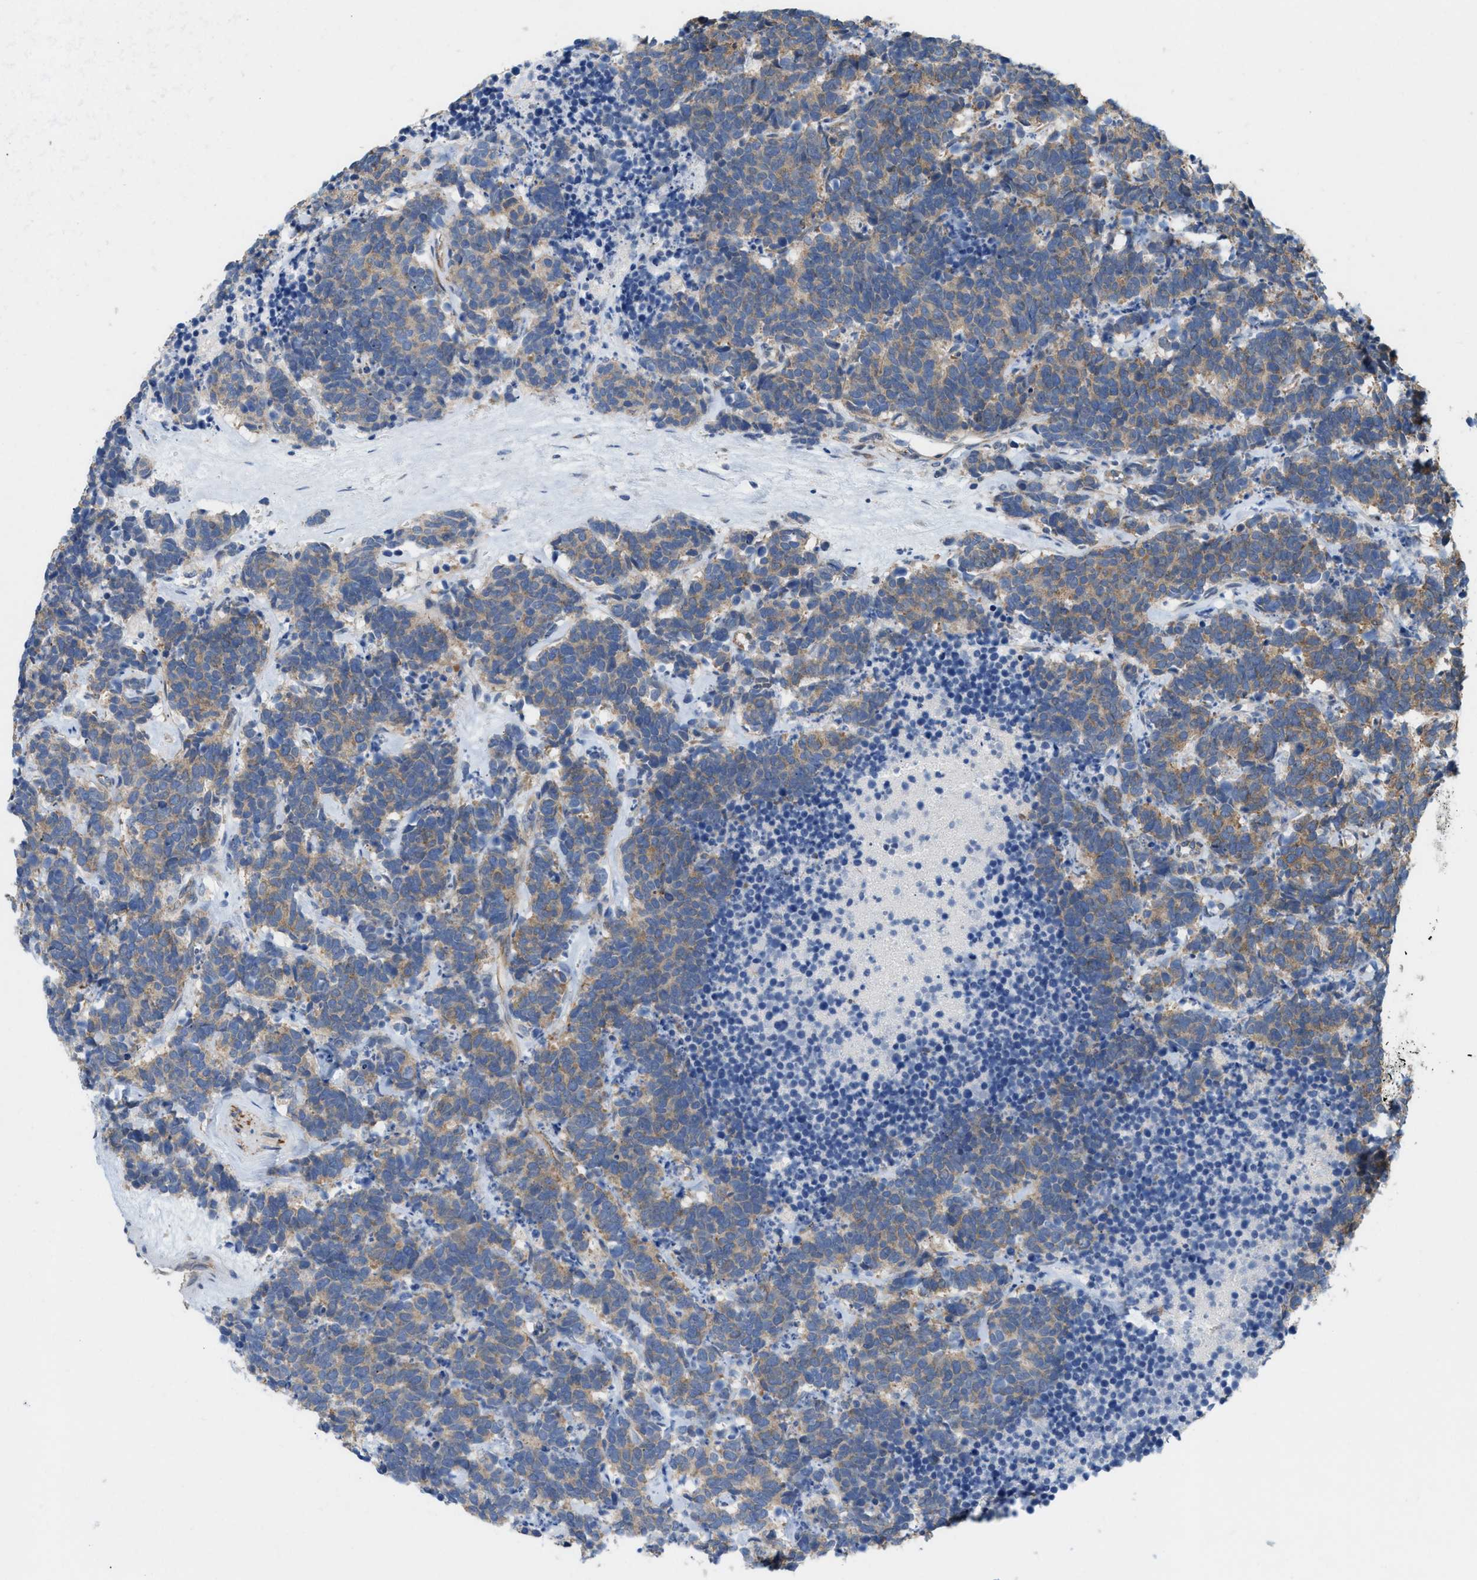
{"staining": {"intensity": "moderate", "quantity": ">75%", "location": "cytoplasmic/membranous"}, "tissue": "carcinoid", "cell_type": "Tumor cells", "image_type": "cancer", "snomed": [{"axis": "morphology", "description": "Carcinoma, NOS"}, {"axis": "morphology", "description": "Carcinoid, malignant, NOS"}, {"axis": "topography", "description": "Urinary bladder"}], "caption": "High-power microscopy captured an immunohistochemistry micrograph of carcinoid (malignant), revealing moderate cytoplasmic/membranous staining in about >75% of tumor cells. The staining was performed using DAB (3,3'-diaminobenzidine) to visualize the protein expression in brown, while the nuclei were stained in blue with hematoxylin (Magnification: 20x).", "gene": "UBAP2", "patient": {"sex": "male", "age": 57}}